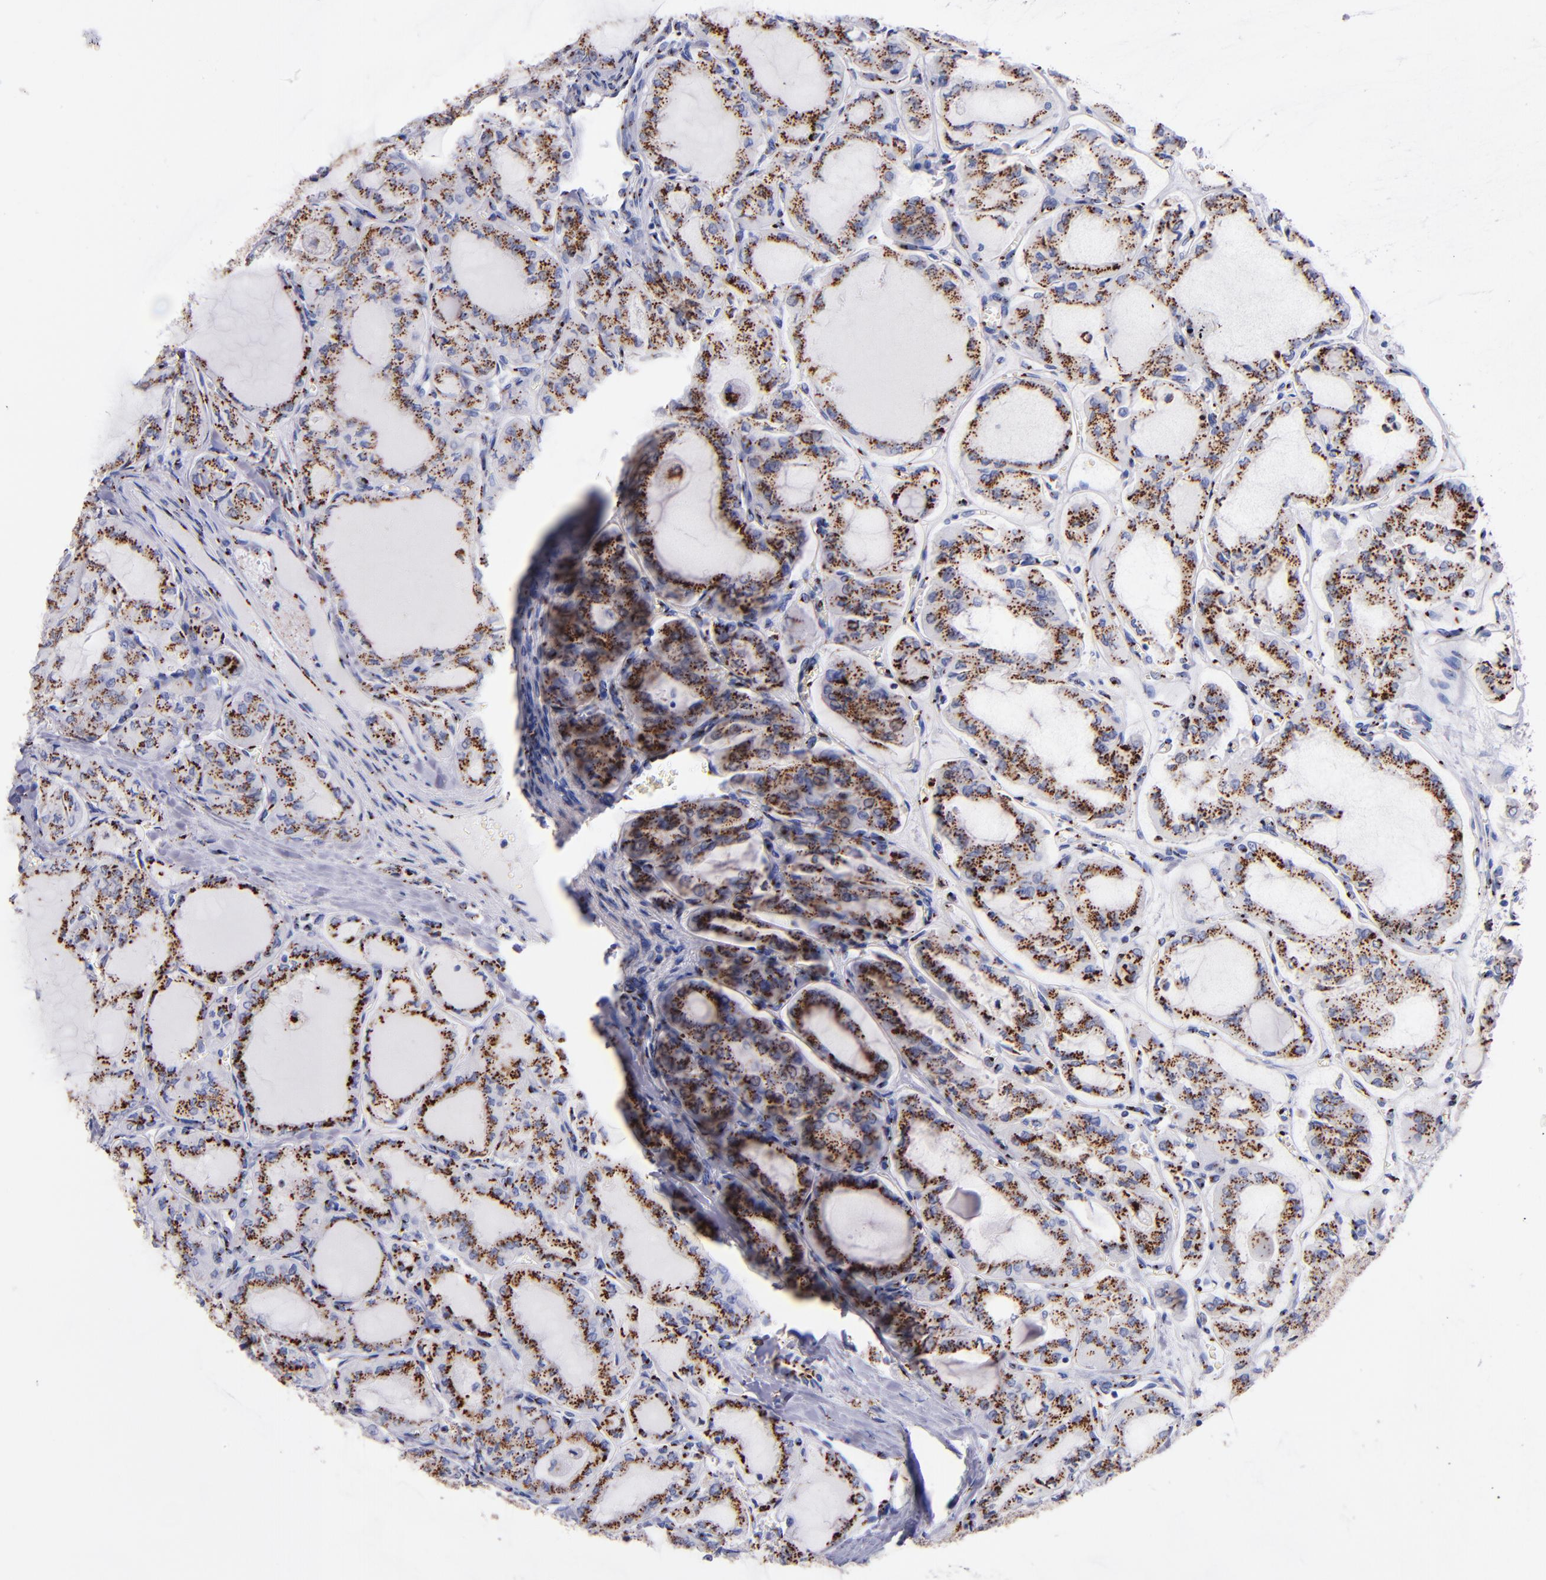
{"staining": {"intensity": "strong", "quantity": ">75%", "location": "cytoplasmic/membranous"}, "tissue": "thyroid cancer", "cell_type": "Tumor cells", "image_type": "cancer", "snomed": [{"axis": "morphology", "description": "Papillary adenocarcinoma, NOS"}, {"axis": "topography", "description": "Thyroid gland"}], "caption": "Papillary adenocarcinoma (thyroid) tissue demonstrates strong cytoplasmic/membranous expression in about >75% of tumor cells, visualized by immunohistochemistry.", "gene": "GOLIM4", "patient": {"sex": "male", "age": 20}}